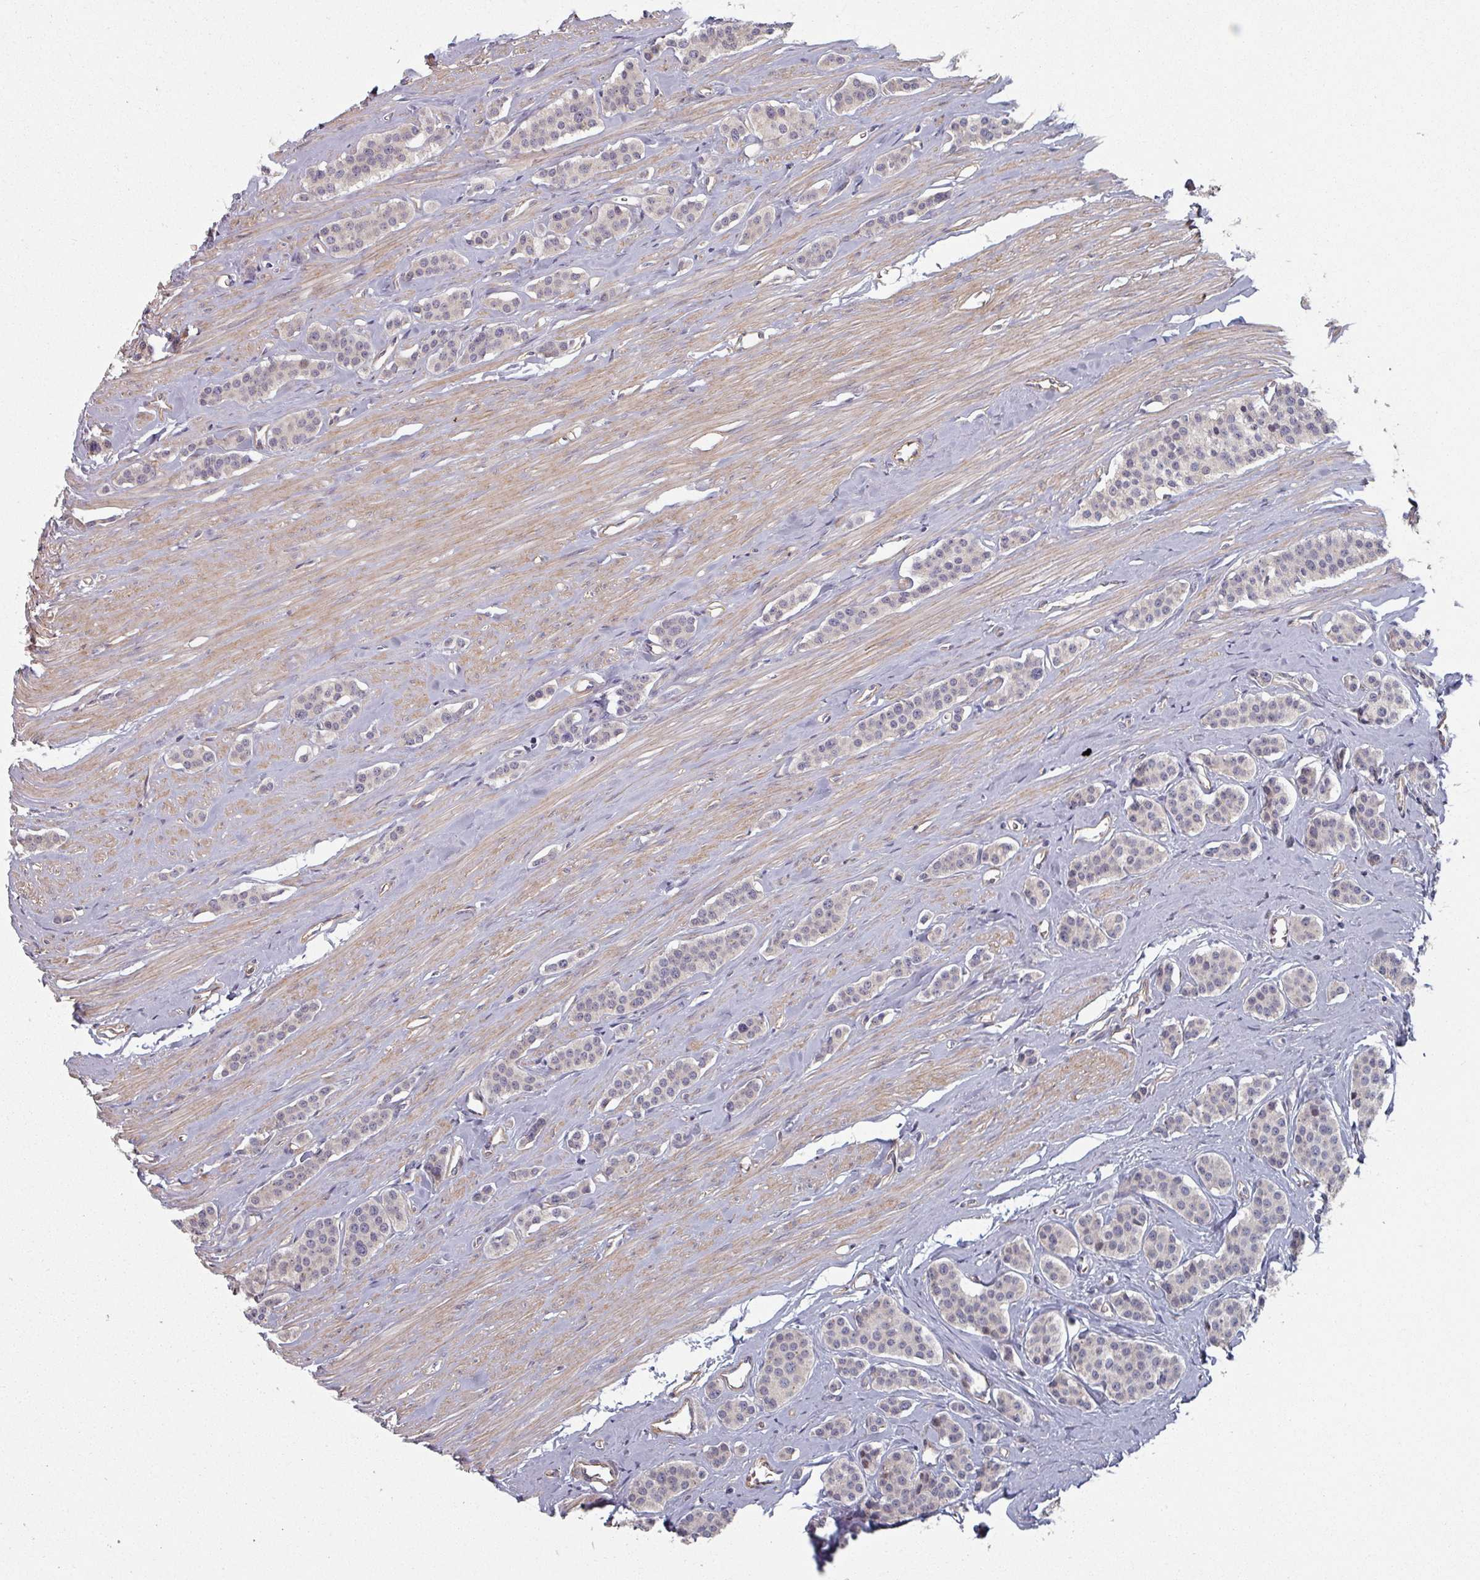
{"staining": {"intensity": "negative", "quantity": "none", "location": "none"}, "tissue": "carcinoid", "cell_type": "Tumor cells", "image_type": "cancer", "snomed": [{"axis": "morphology", "description": "Carcinoid, malignant, NOS"}, {"axis": "topography", "description": "Small intestine"}], "caption": "High magnification brightfield microscopy of malignant carcinoid stained with DAB (3,3'-diaminobenzidine) (brown) and counterstained with hematoxylin (blue): tumor cells show no significant positivity. (Brightfield microscopy of DAB IHC at high magnification).", "gene": "C4BPB", "patient": {"sex": "male", "age": 60}}